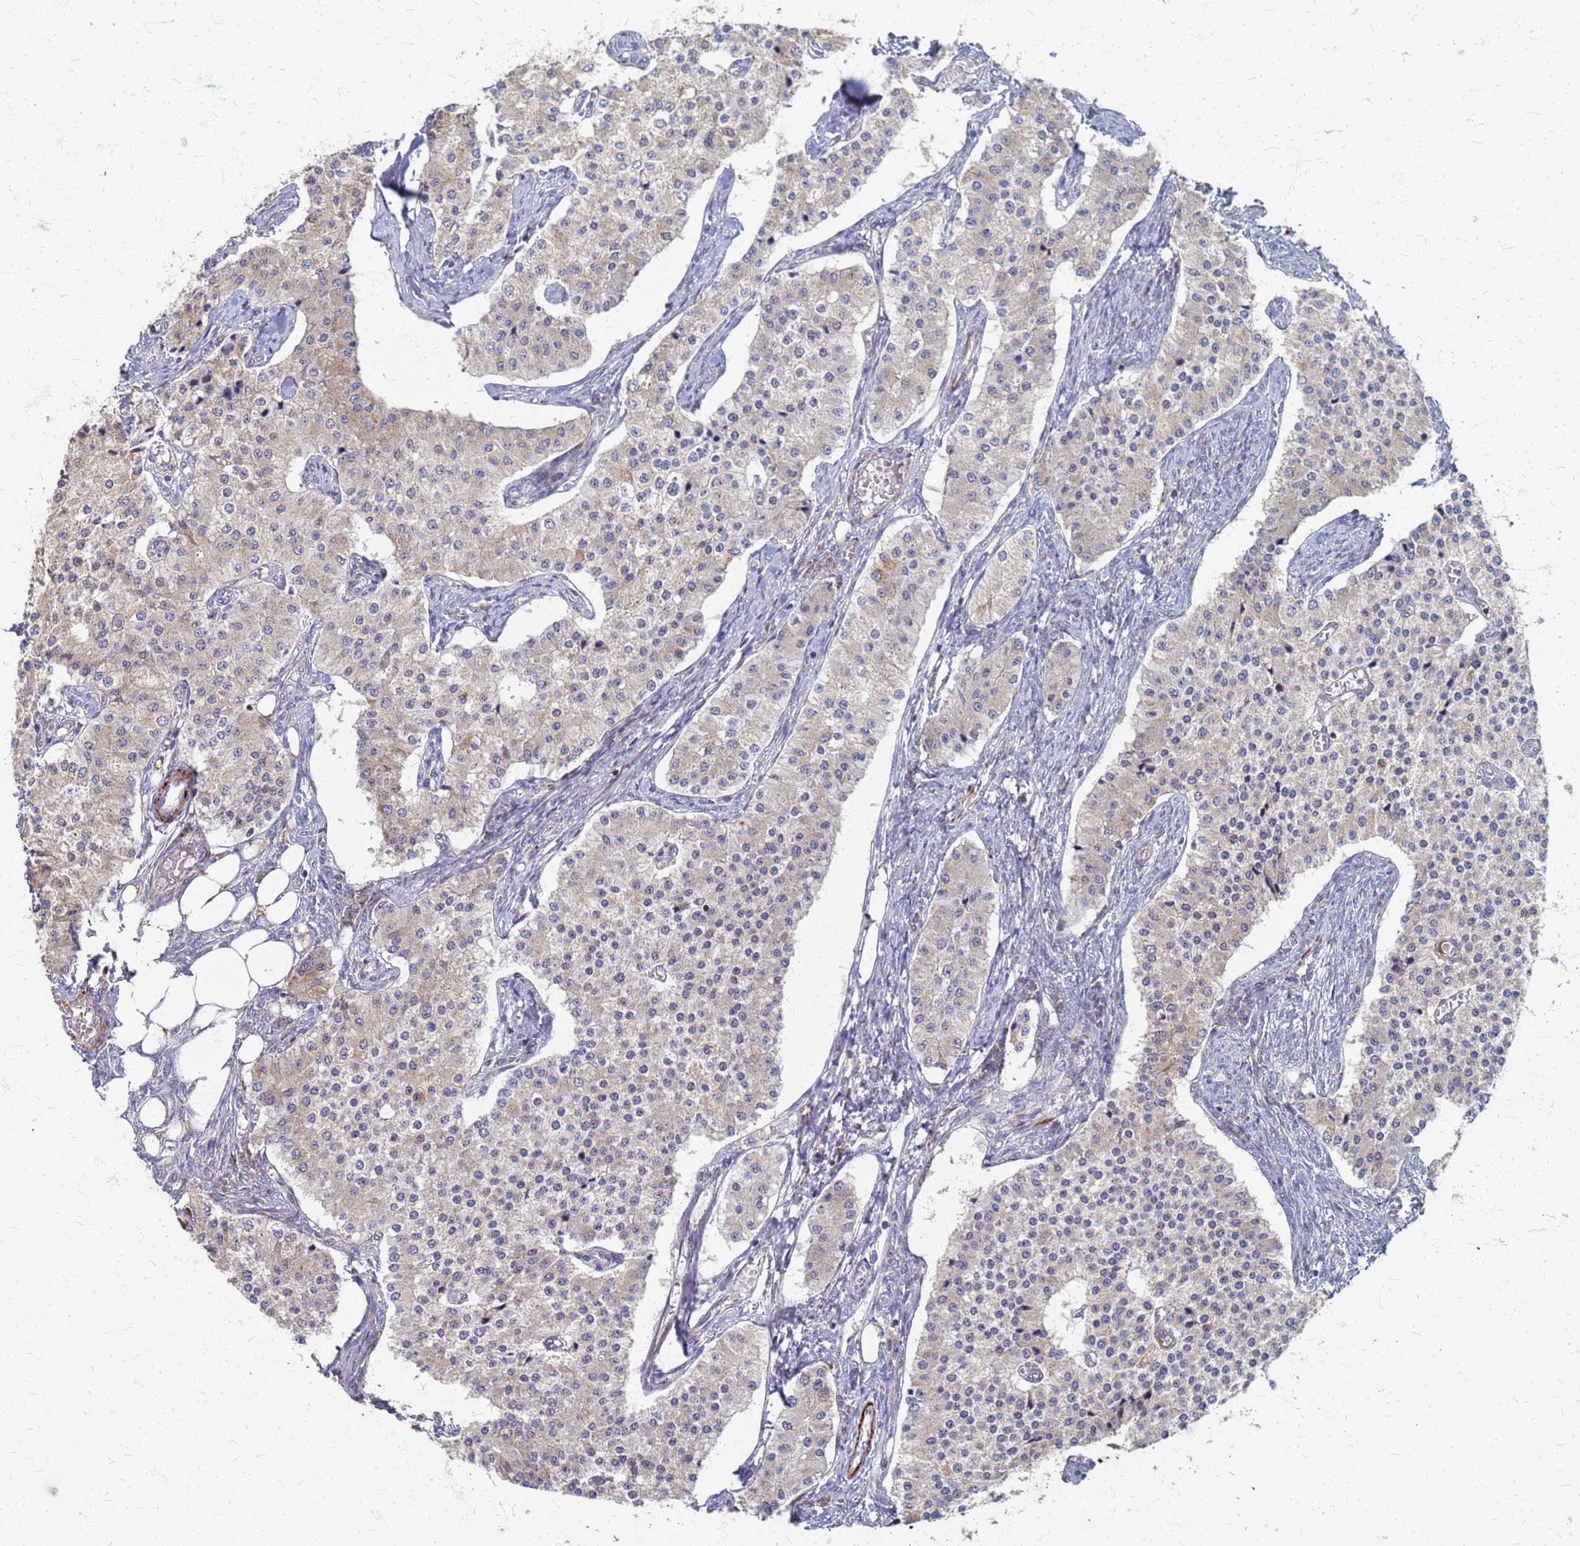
{"staining": {"intensity": "weak", "quantity": "25%-75%", "location": "cytoplasmic/membranous"}, "tissue": "carcinoid", "cell_type": "Tumor cells", "image_type": "cancer", "snomed": [{"axis": "morphology", "description": "Carcinoid, malignant, NOS"}, {"axis": "topography", "description": "Colon"}], "caption": "This is a photomicrograph of immunohistochemistry (IHC) staining of malignant carcinoid, which shows weak staining in the cytoplasmic/membranous of tumor cells.", "gene": "ATPAF1", "patient": {"sex": "female", "age": 52}}